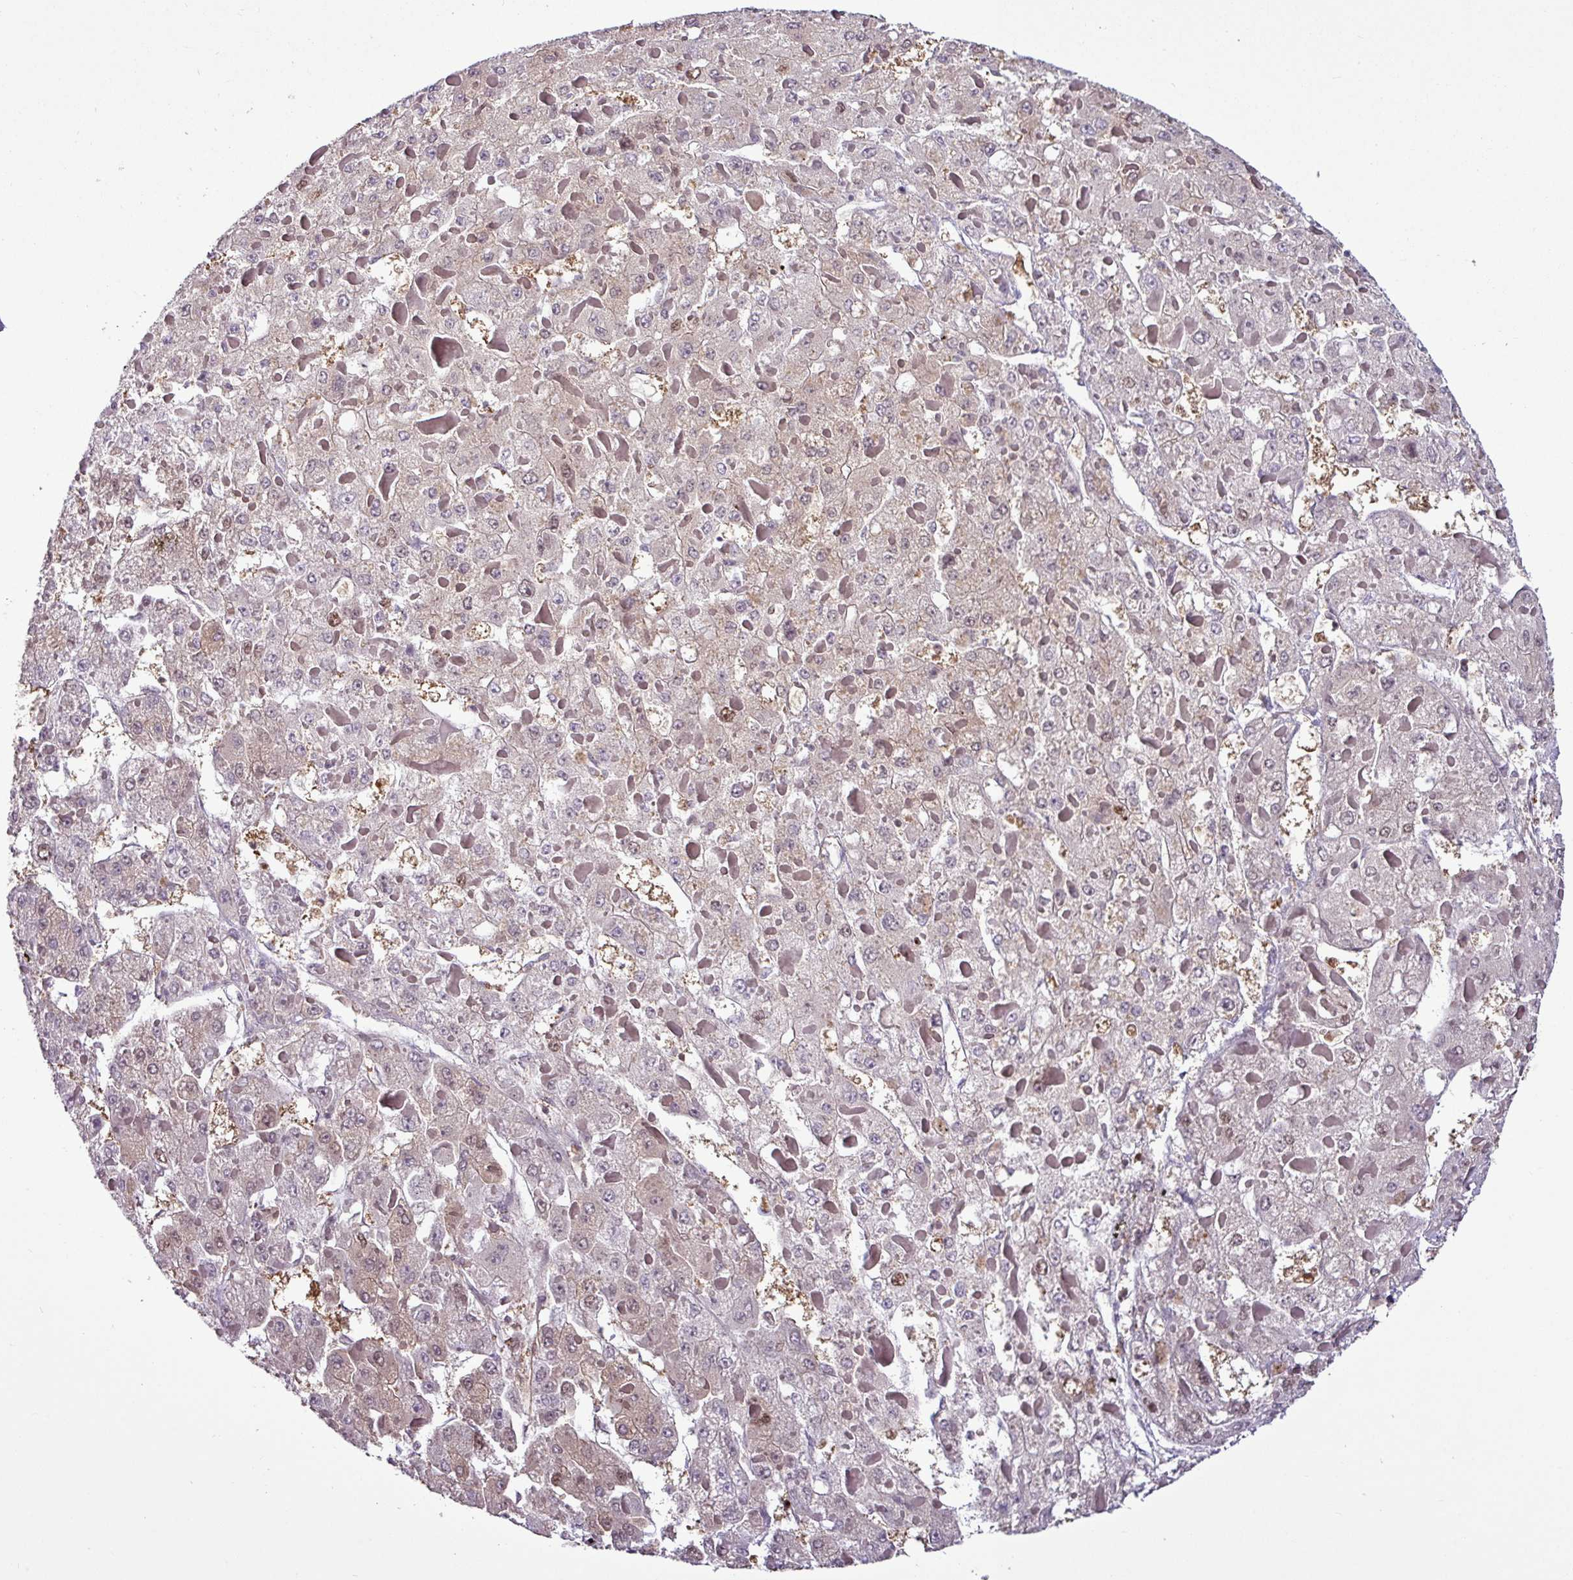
{"staining": {"intensity": "moderate", "quantity": "25%-75%", "location": "cytoplasmic/membranous,nuclear"}, "tissue": "liver cancer", "cell_type": "Tumor cells", "image_type": "cancer", "snomed": [{"axis": "morphology", "description": "Carcinoma, Hepatocellular, NOS"}, {"axis": "topography", "description": "Liver"}], "caption": "Immunohistochemical staining of human hepatocellular carcinoma (liver) displays medium levels of moderate cytoplasmic/membranous and nuclear positivity in about 25%-75% of tumor cells. (Brightfield microscopy of DAB IHC at high magnification).", "gene": "ITPKC", "patient": {"sex": "female", "age": 73}}